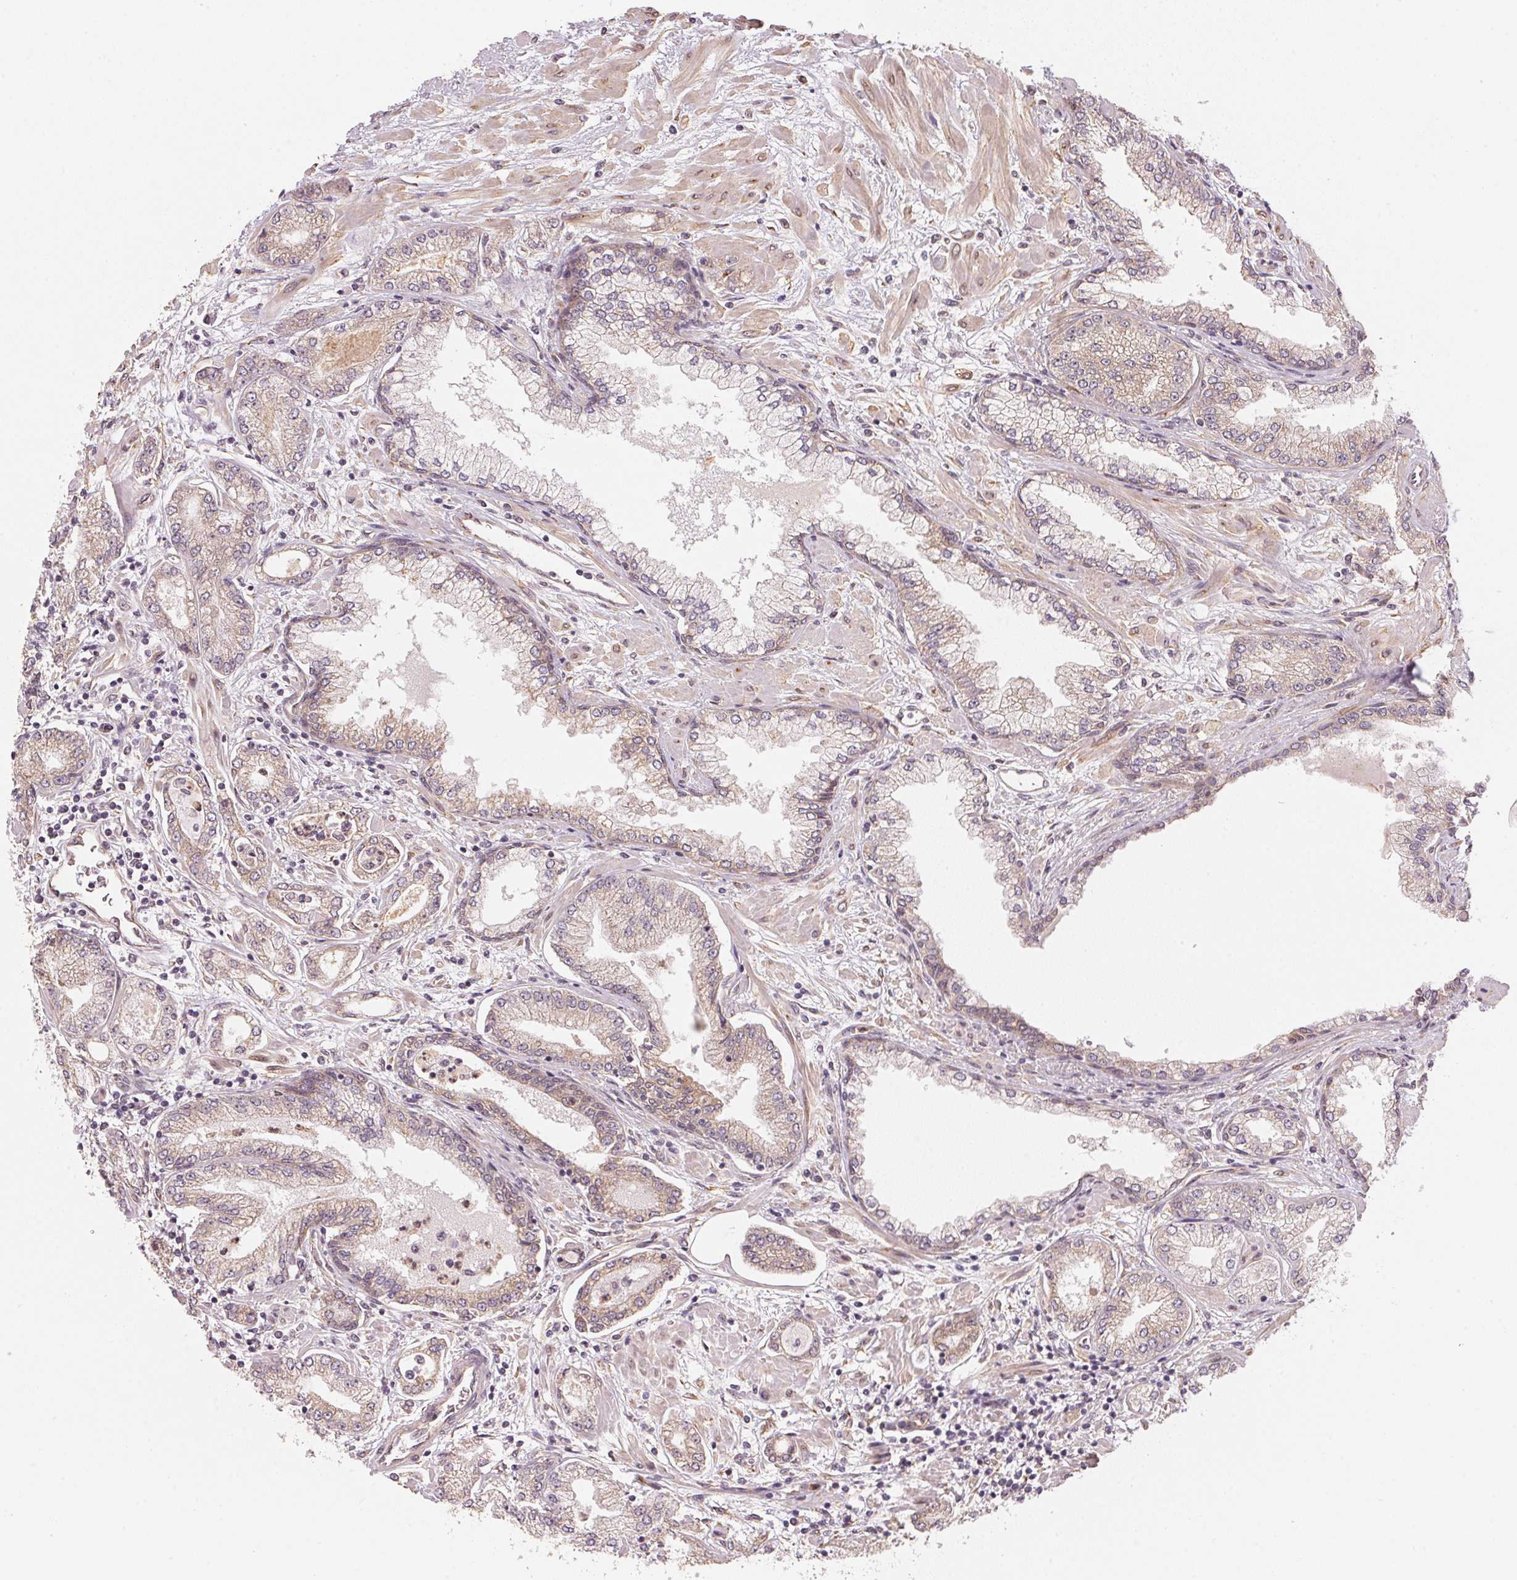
{"staining": {"intensity": "moderate", "quantity": ">75%", "location": "cytoplasmic/membranous"}, "tissue": "prostate cancer", "cell_type": "Tumor cells", "image_type": "cancer", "snomed": [{"axis": "morphology", "description": "Adenocarcinoma, Low grade"}, {"axis": "topography", "description": "Prostate"}], "caption": "Prostate cancer stained with a protein marker displays moderate staining in tumor cells.", "gene": "STRN4", "patient": {"sex": "male", "age": 55}}